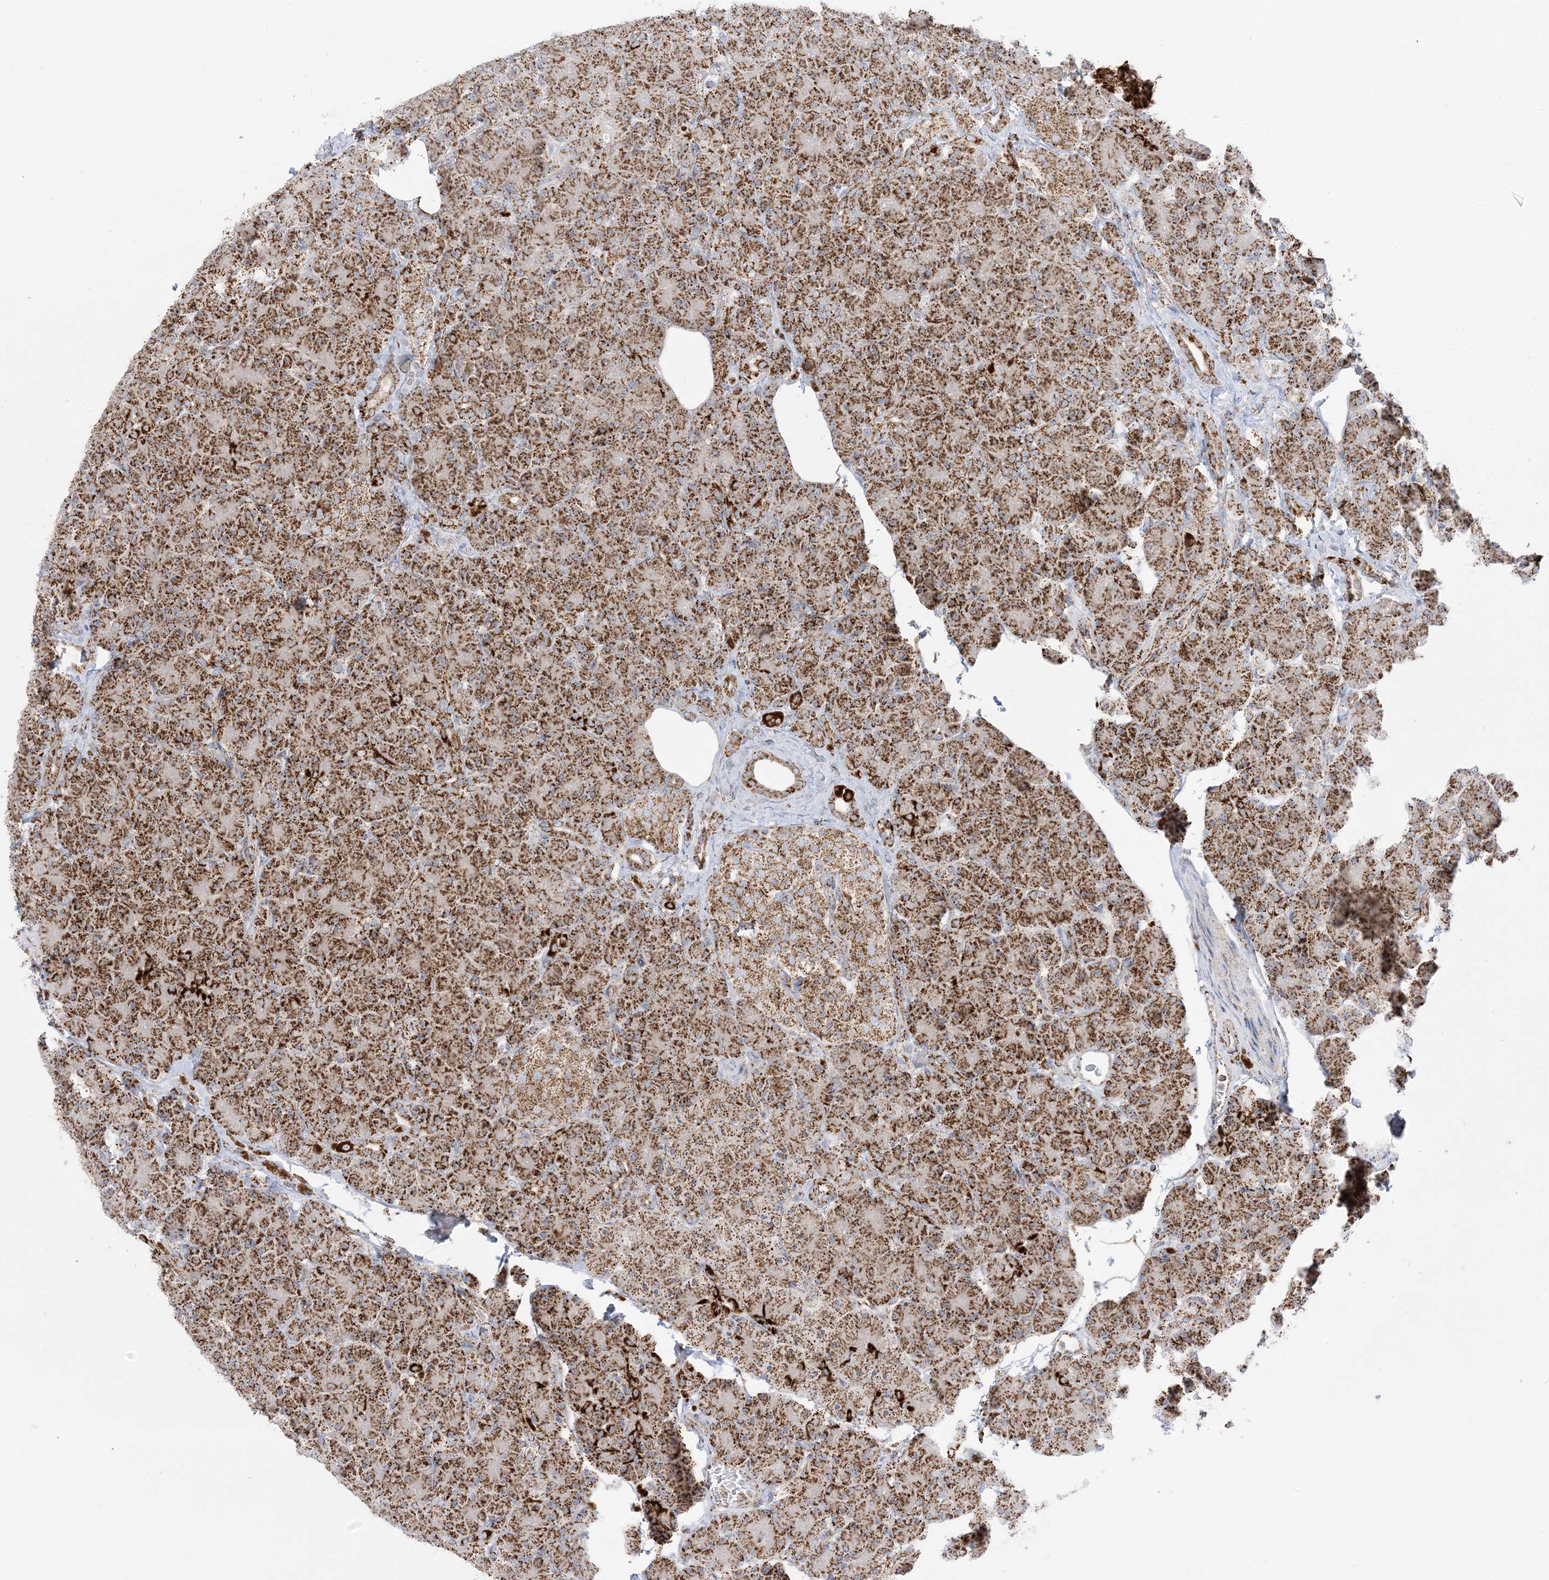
{"staining": {"intensity": "strong", "quantity": ">75%", "location": "cytoplasmic/membranous"}, "tissue": "pancreas", "cell_type": "Exocrine glandular cells", "image_type": "normal", "snomed": [{"axis": "morphology", "description": "Normal tissue, NOS"}, {"axis": "topography", "description": "Pancreas"}], "caption": "Immunohistochemical staining of normal pancreas displays >75% levels of strong cytoplasmic/membranous protein positivity in approximately >75% of exocrine glandular cells.", "gene": "MRPS36", "patient": {"sex": "female", "age": 43}}